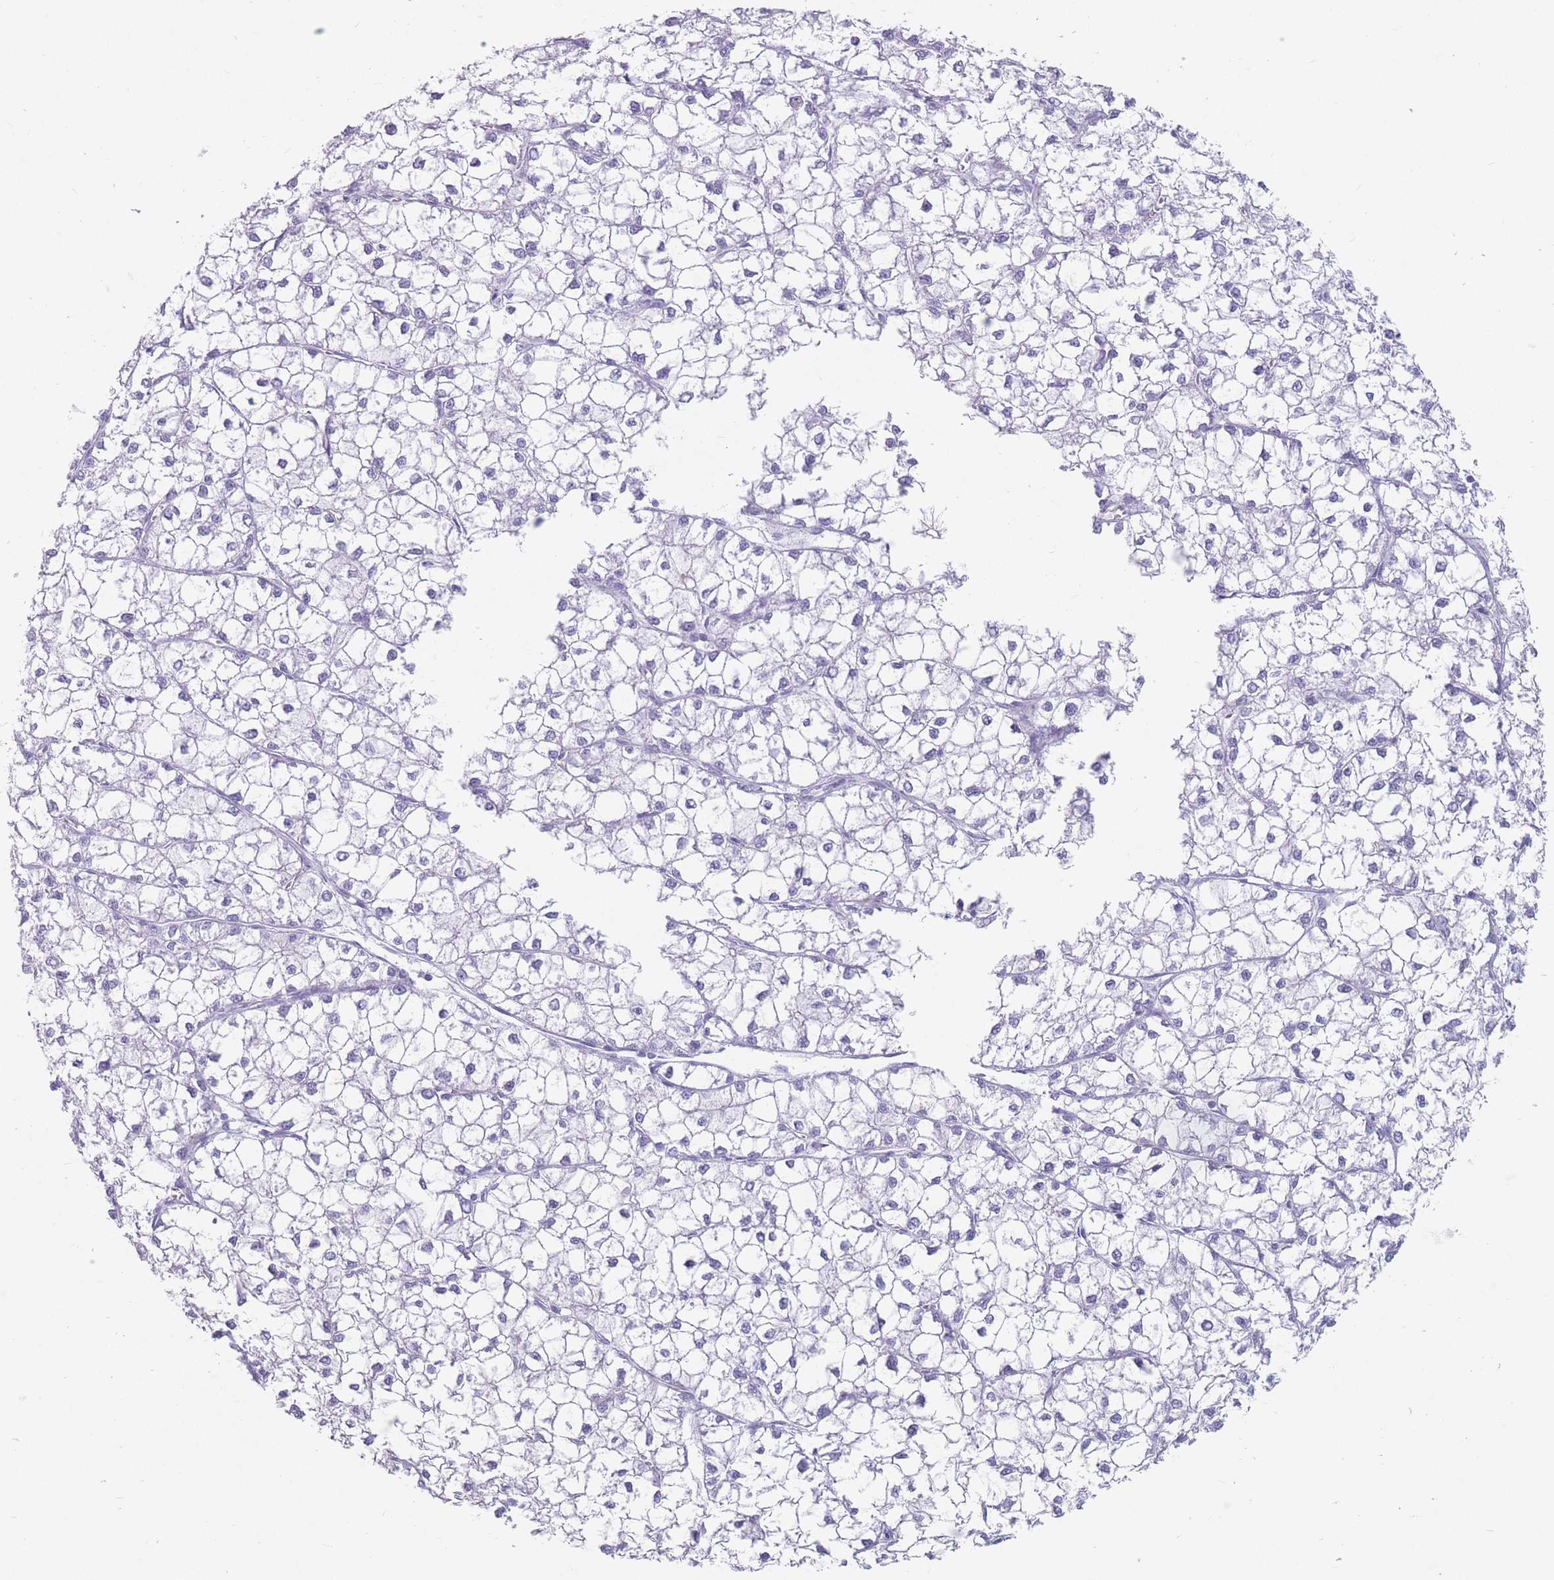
{"staining": {"intensity": "negative", "quantity": "none", "location": "none"}, "tissue": "liver cancer", "cell_type": "Tumor cells", "image_type": "cancer", "snomed": [{"axis": "morphology", "description": "Carcinoma, Hepatocellular, NOS"}, {"axis": "topography", "description": "Liver"}], "caption": "A histopathology image of human liver cancer (hepatocellular carcinoma) is negative for staining in tumor cells.", "gene": "ST3GAL5", "patient": {"sex": "female", "age": 43}}